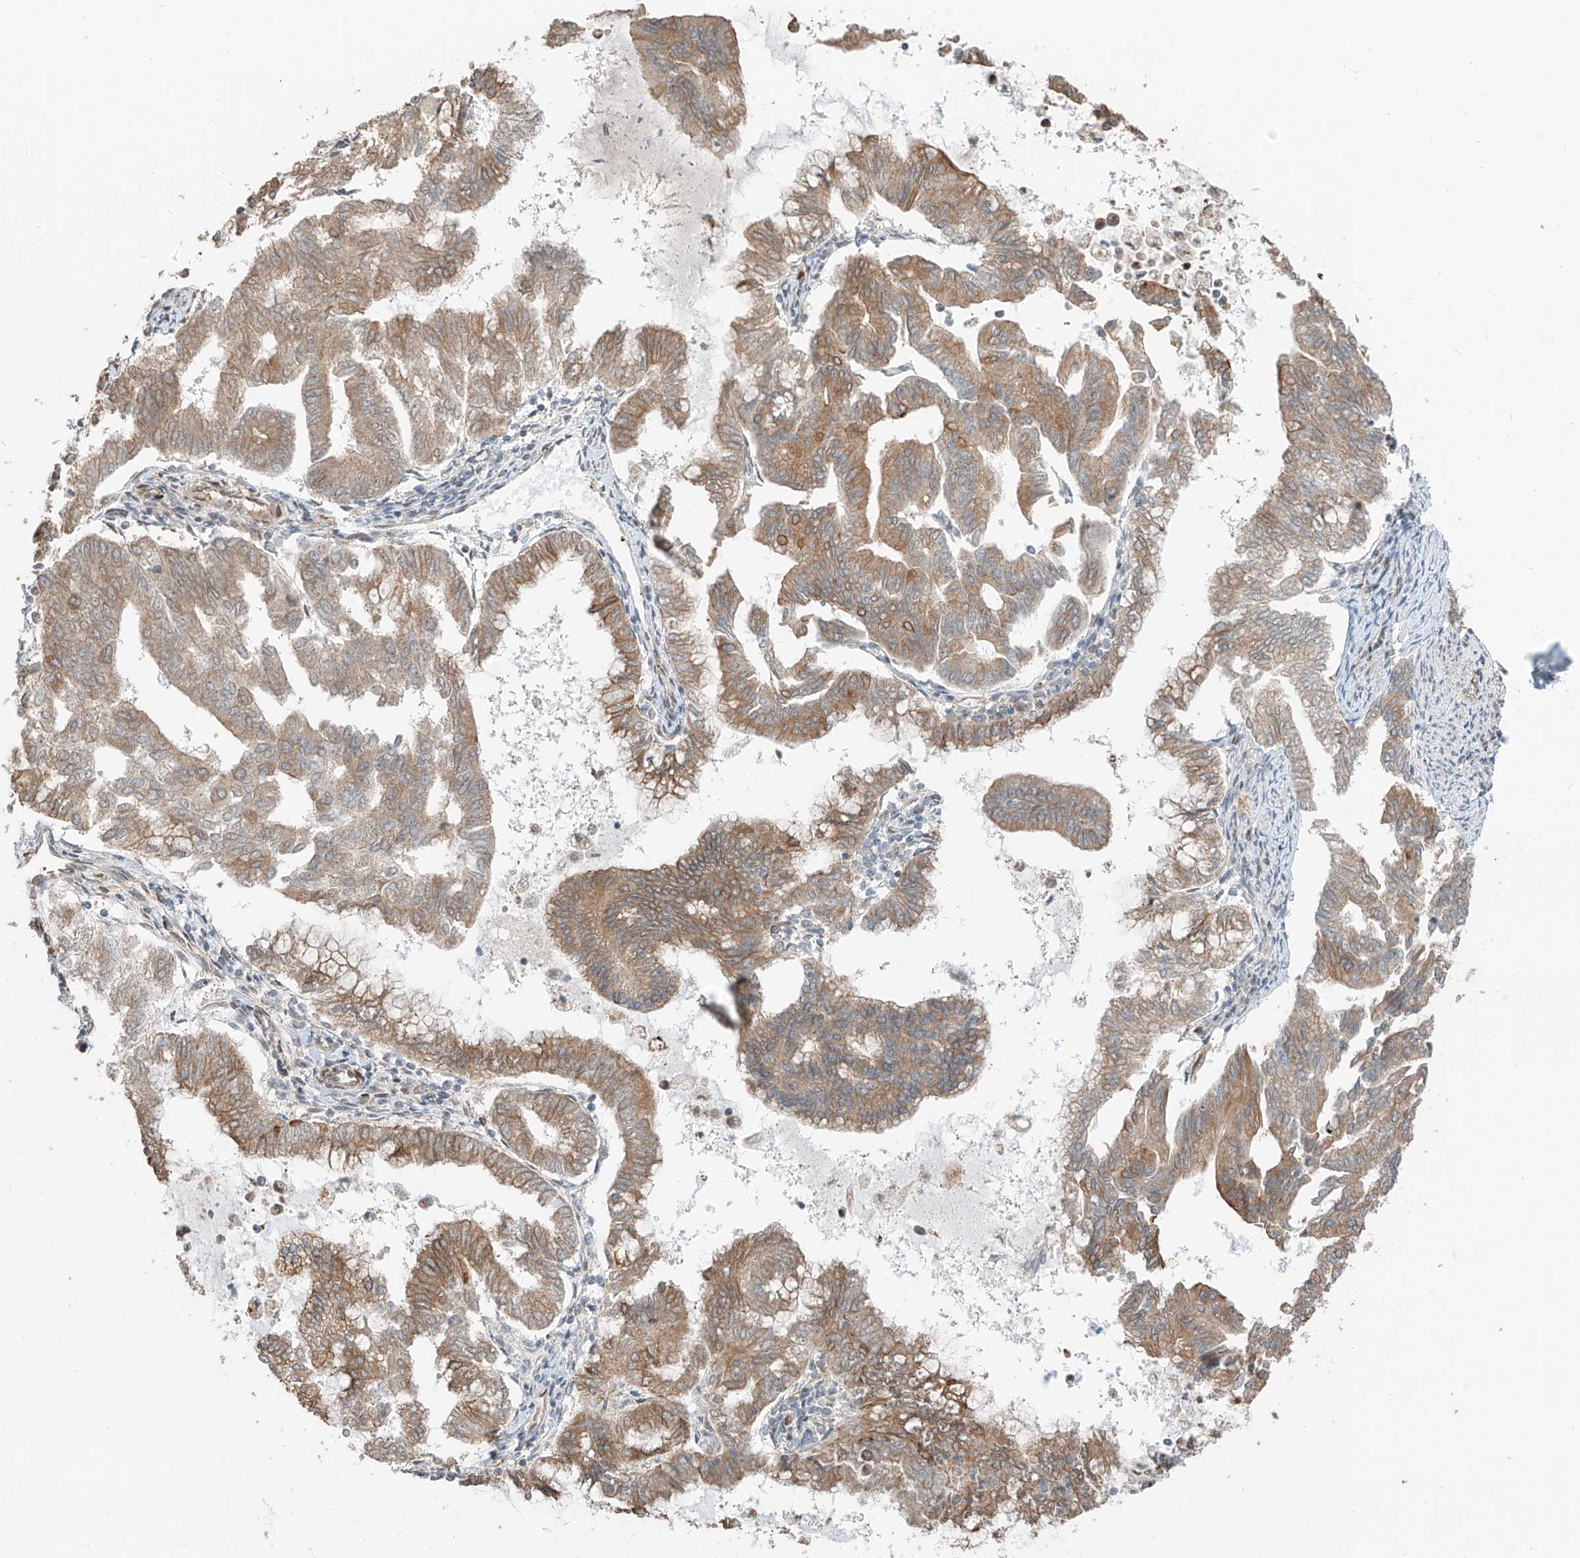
{"staining": {"intensity": "moderate", "quantity": "25%-75%", "location": "cytoplasmic/membranous"}, "tissue": "endometrial cancer", "cell_type": "Tumor cells", "image_type": "cancer", "snomed": [{"axis": "morphology", "description": "Adenocarcinoma, NOS"}, {"axis": "topography", "description": "Endometrium"}], "caption": "Immunohistochemistry (IHC) staining of endometrial adenocarcinoma, which reveals medium levels of moderate cytoplasmic/membranous expression in approximately 25%-75% of tumor cells indicating moderate cytoplasmic/membranous protein expression. The staining was performed using DAB (3,3'-diaminobenzidine) (brown) for protein detection and nuclei were counterstained in hematoxylin (blue).", "gene": "CEP162", "patient": {"sex": "female", "age": 79}}